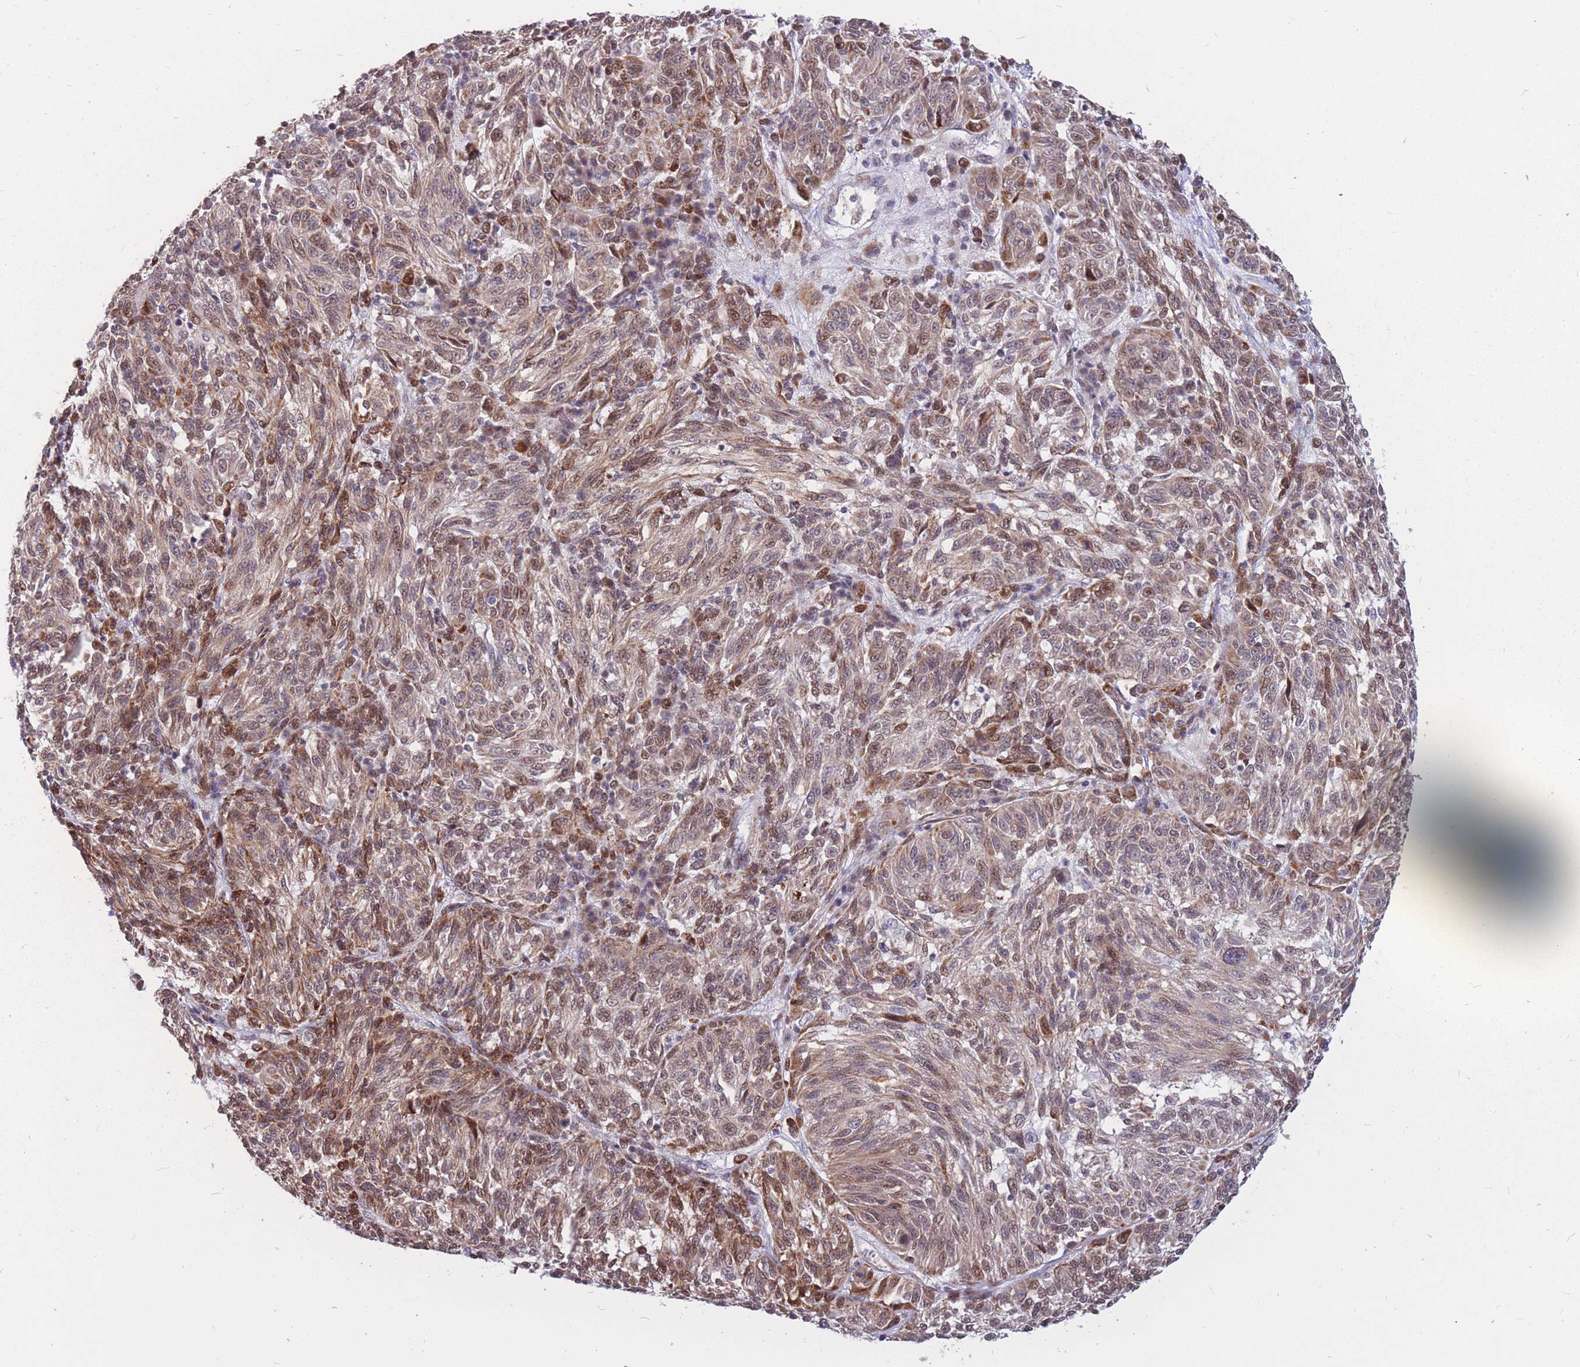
{"staining": {"intensity": "moderate", "quantity": ">75%", "location": "nuclear"}, "tissue": "melanoma", "cell_type": "Tumor cells", "image_type": "cancer", "snomed": [{"axis": "morphology", "description": "Malignant melanoma, NOS"}, {"axis": "topography", "description": "Skin"}], "caption": "IHC photomicrograph of human melanoma stained for a protein (brown), which displays medium levels of moderate nuclear staining in approximately >75% of tumor cells.", "gene": "ADD2", "patient": {"sex": "male", "age": 53}}